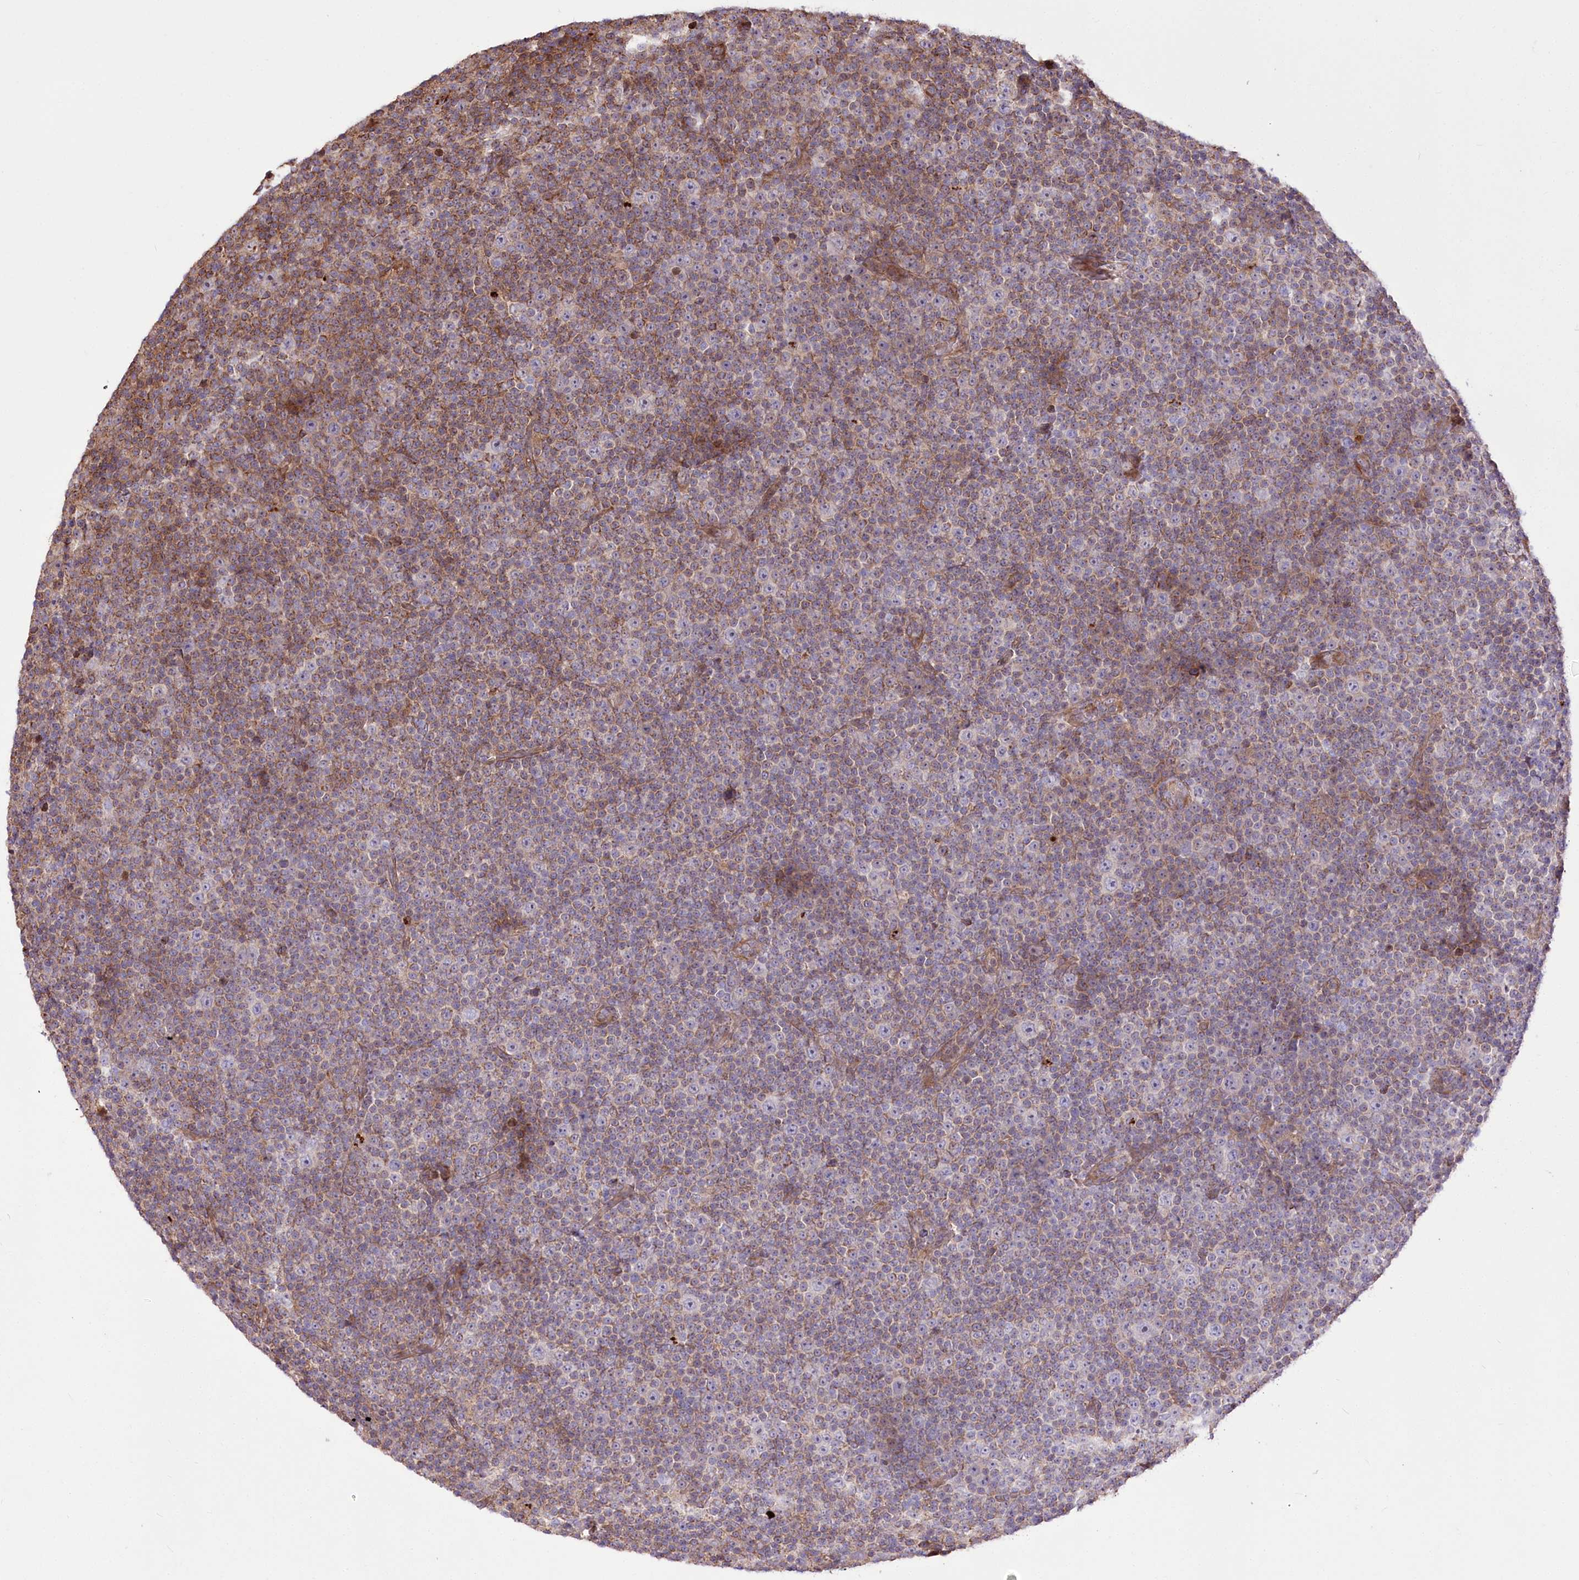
{"staining": {"intensity": "weak", "quantity": "25%-75%", "location": "cytoplasmic/membranous"}, "tissue": "lymphoma", "cell_type": "Tumor cells", "image_type": "cancer", "snomed": [{"axis": "morphology", "description": "Malignant lymphoma, non-Hodgkin's type, Low grade"}, {"axis": "topography", "description": "Lymph node"}], "caption": "Weak cytoplasmic/membranous protein expression is identified in approximately 25%-75% of tumor cells in malignant lymphoma, non-Hodgkin's type (low-grade).", "gene": "RNF24", "patient": {"sex": "female", "age": 67}}